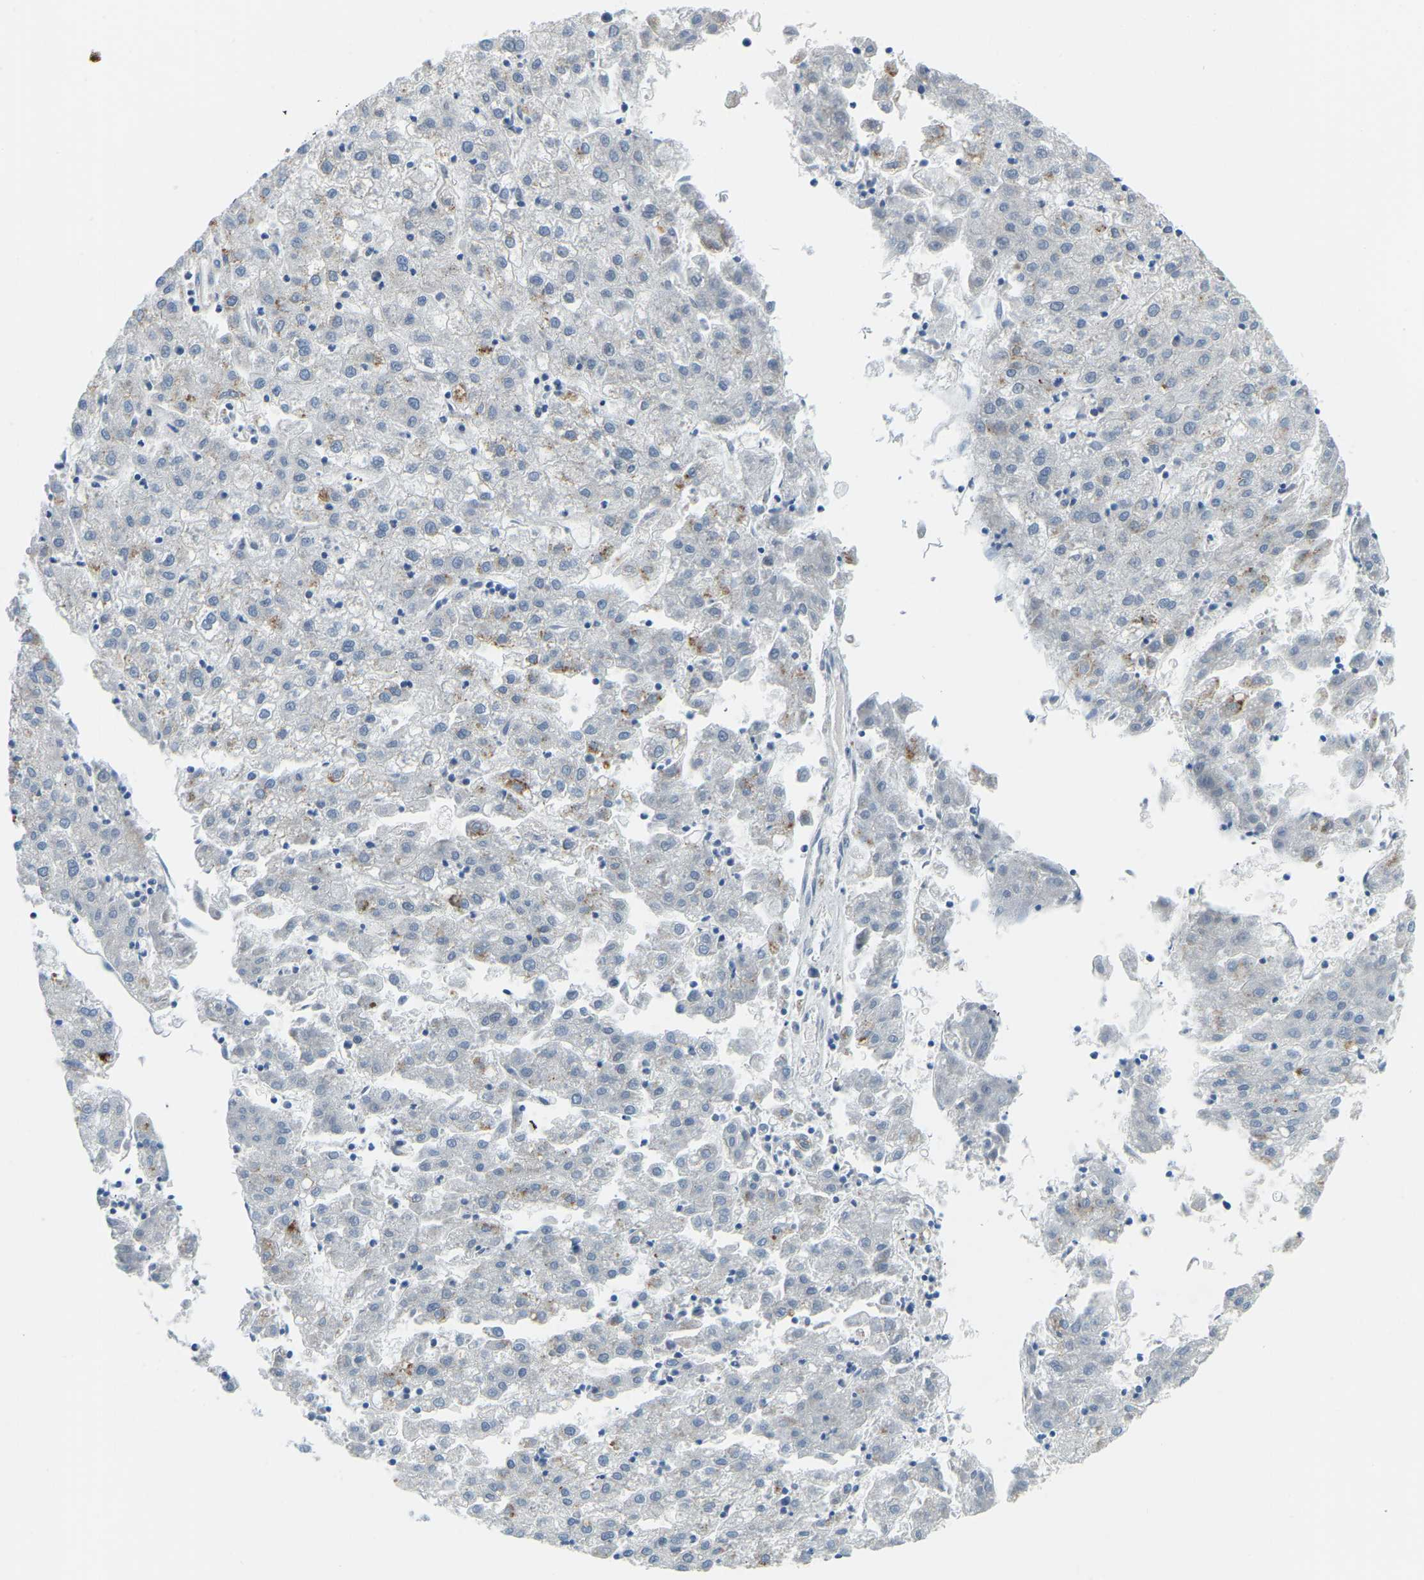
{"staining": {"intensity": "moderate", "quantity": "<25%", "location": "cytoplasmic/membranous"}, "tissue": "liver cancer", "cell_type": "Tumor cells", "image_type": "cancer", "snomed": [{"axis": "morphology", "description": "Carcinoma, Hepatocellular, NOS"}, {"axis": "topography", "description": "Liver"}], "caption": "Hepatocellular carcinoma (liver) stained with a brown dye reveals moderate cytoplasmic/membranous positive staining in about <25% of tumor cells.", "gene": "NME8", "patient": {"sex": "male", "age": 72}}